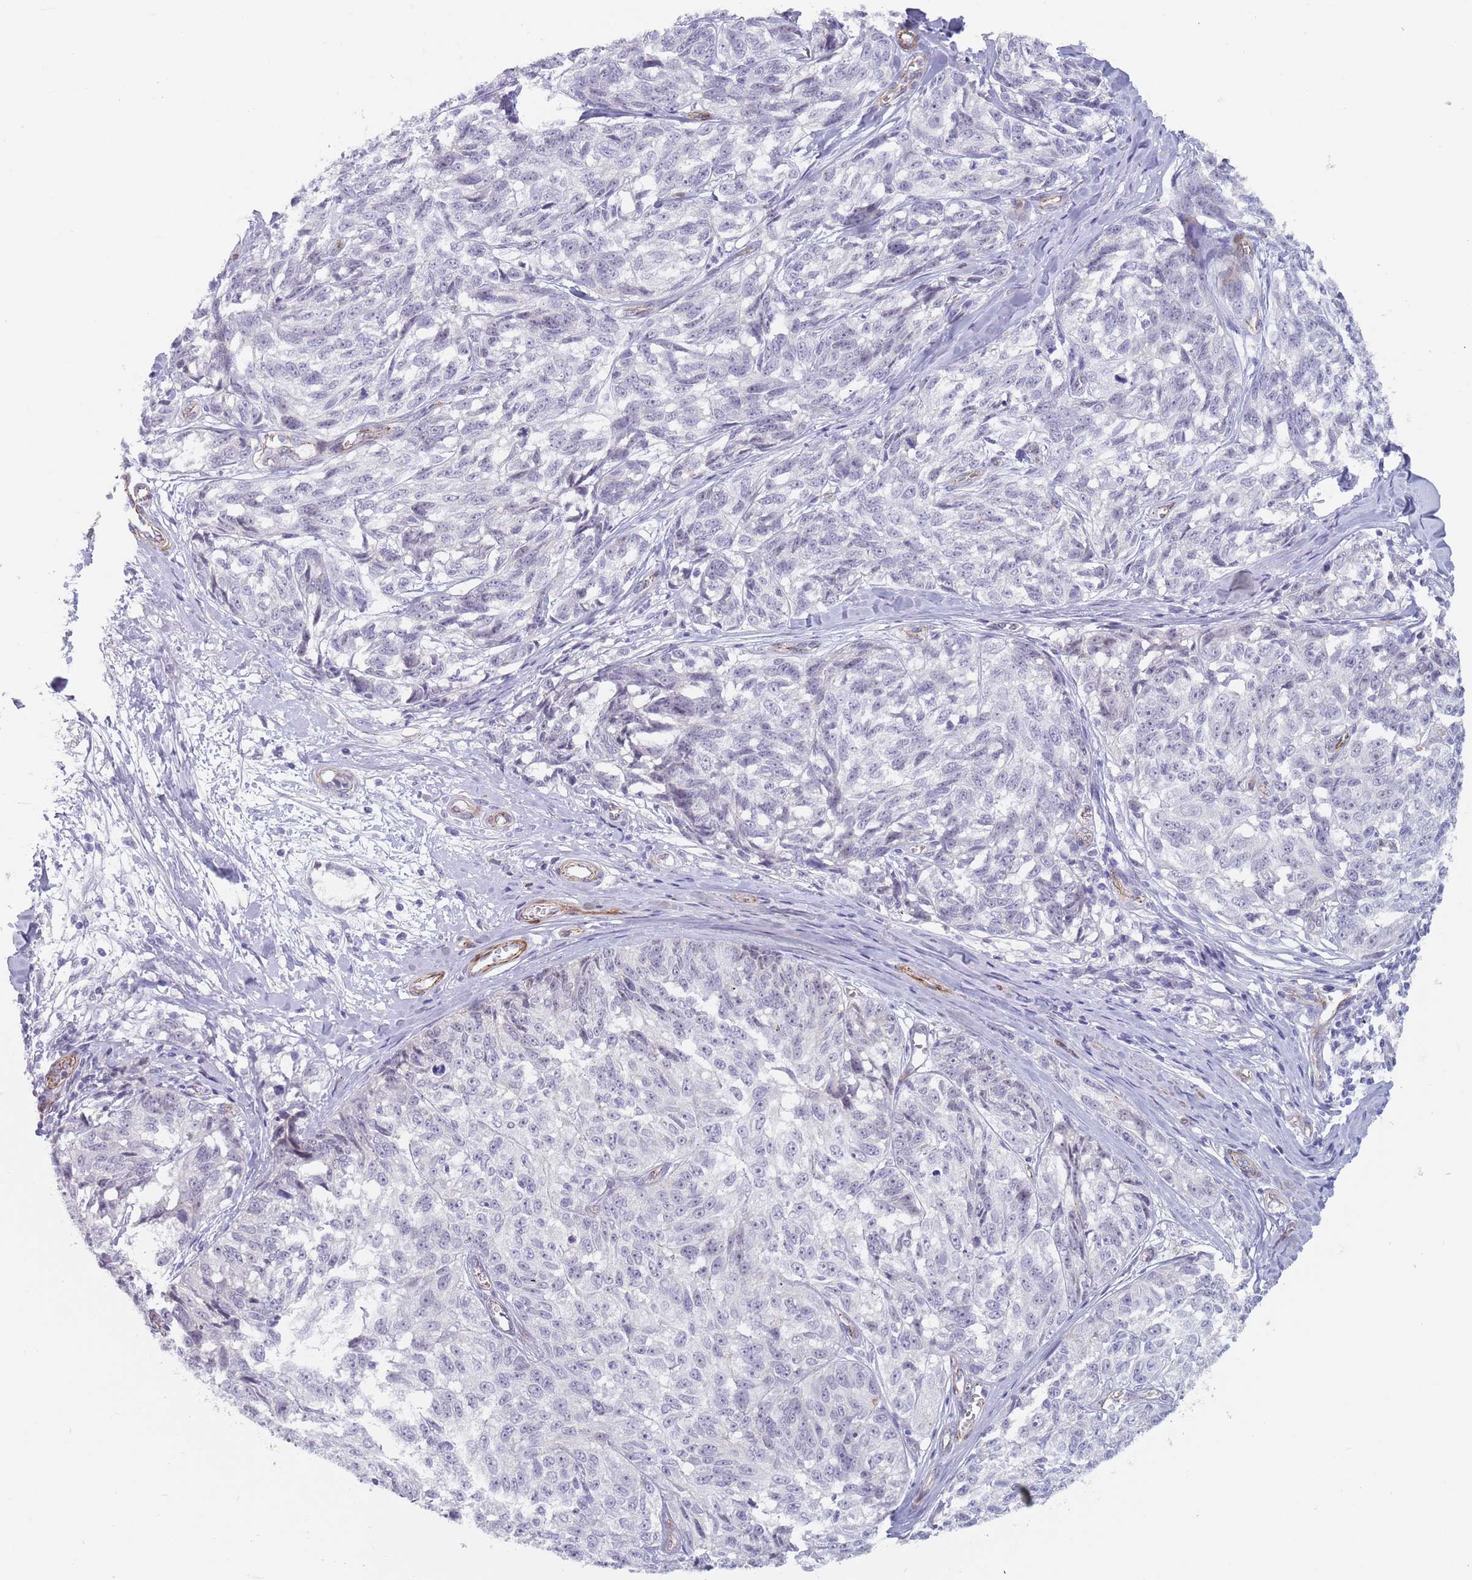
{"staining": {"intensity": "negative", "quantity": "none", "location": "none"}, "tissue": "melanoma", "cell_type": "Tumor cells", "image_type": "cancer", "snomed": [{"axis": "morphology", "description": "Normal tissue, NOS"}, {"axis": "morphology", "description": "Malignant melanoma, NOS"}, {"axis": "topography", "description": "Skin"}], "caption": "Melanoma stained for a protein using immunohistochemistry (IHC) exhibits no staining tumor cells.", "gene": "OR5A2", "patient": {"sex": "female", "age": 64}}